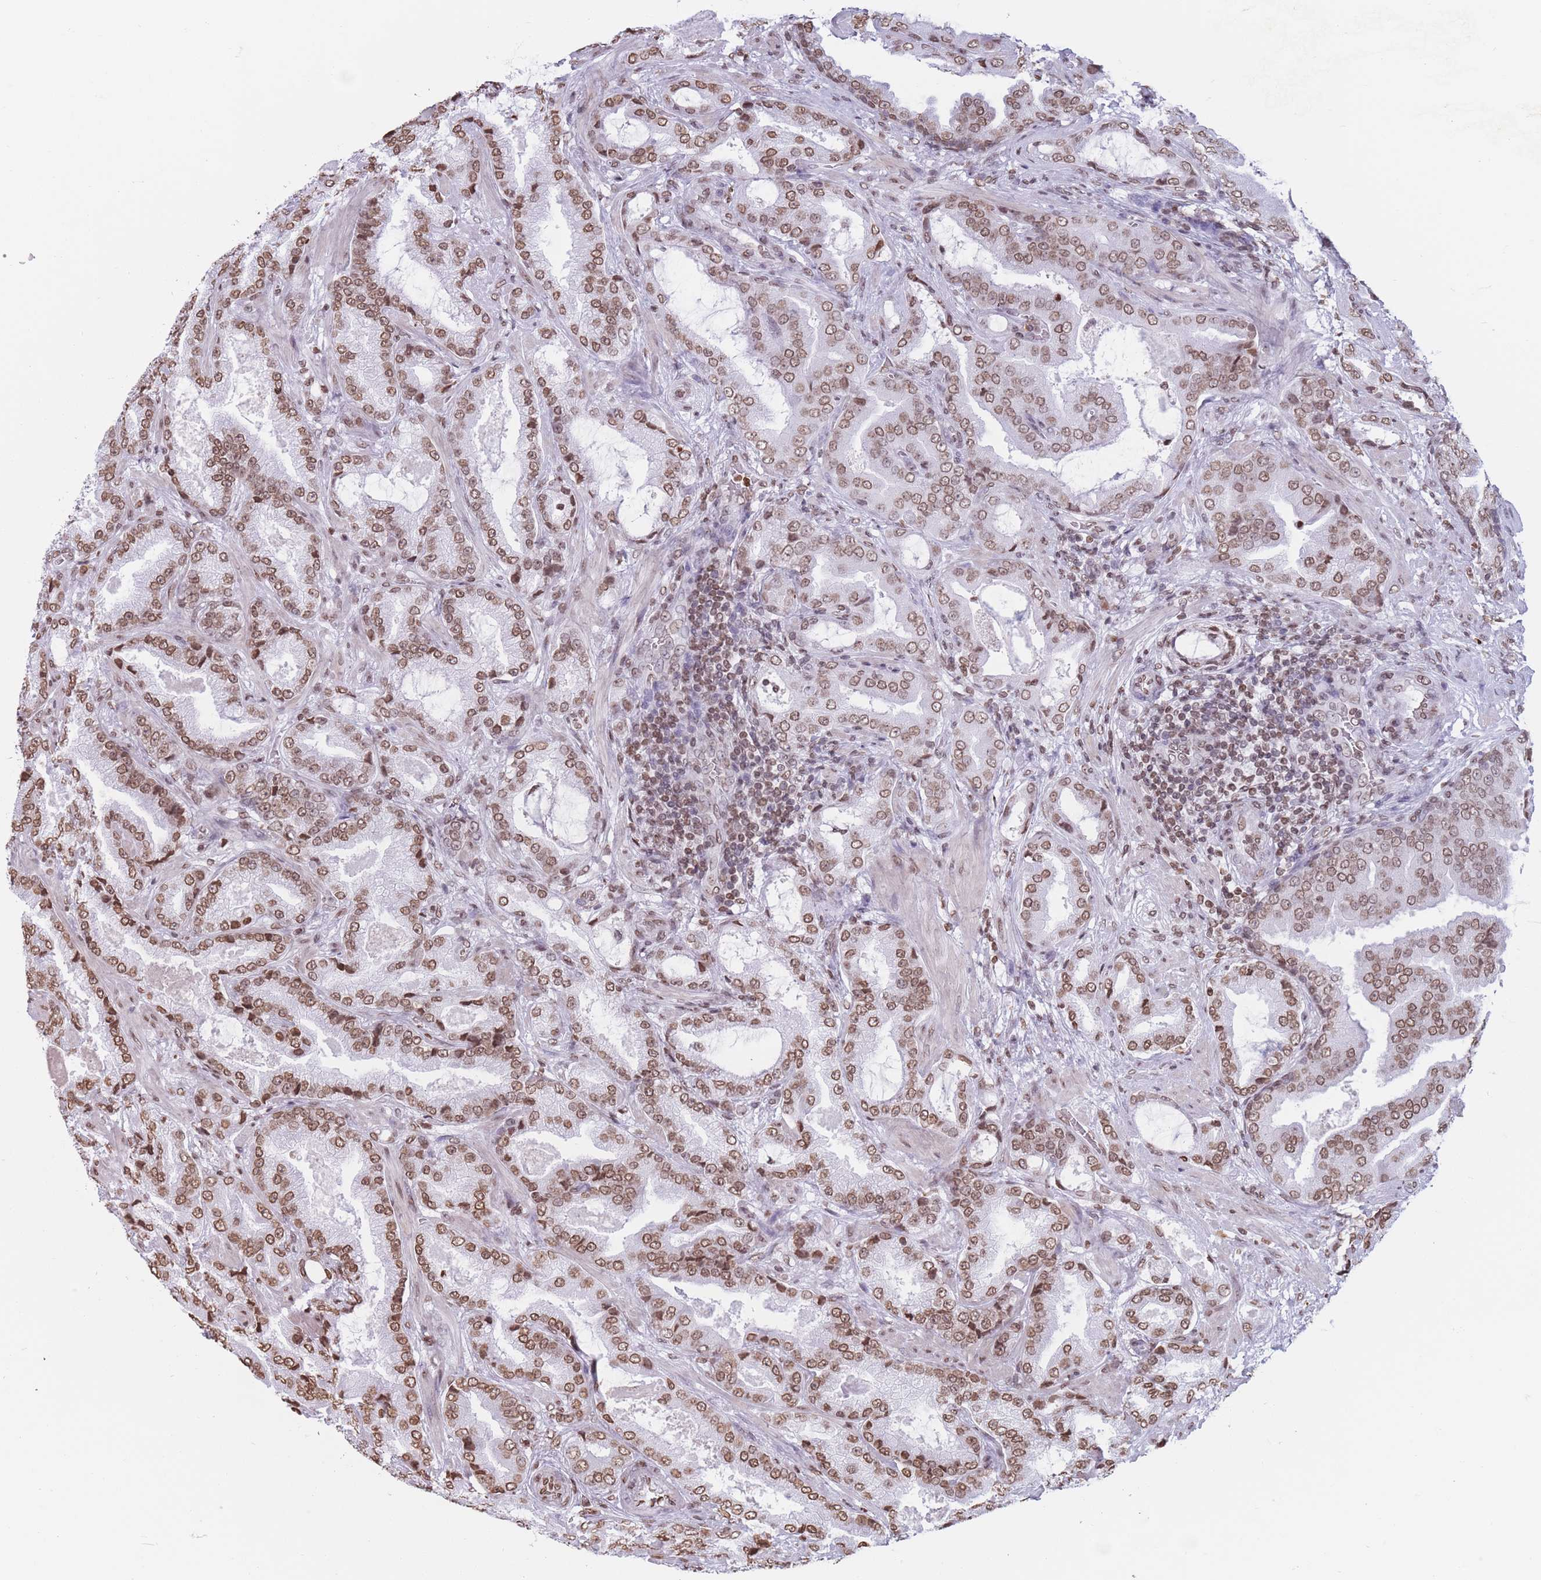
{"staining": {"intensity": "moderate", "quantity": ">75%", "location": "nuclear"}, "tissue": "prostate cancer", "cell_type": "Tumor cells", "image_type": "cancer", "snomed": [{"axis": "morphology", "description": "Adenocarcinoma, High grade"}, {"axis": "topography", "description": "Prostate"}], "caption": "A medium amount of moderate nuclear expression is seen in about >75% of tumor cells in high-grade adenocarcinoma (prostate) tissue.", "gene": "RYK", "patient": {"sex": "male", "age": 68}}